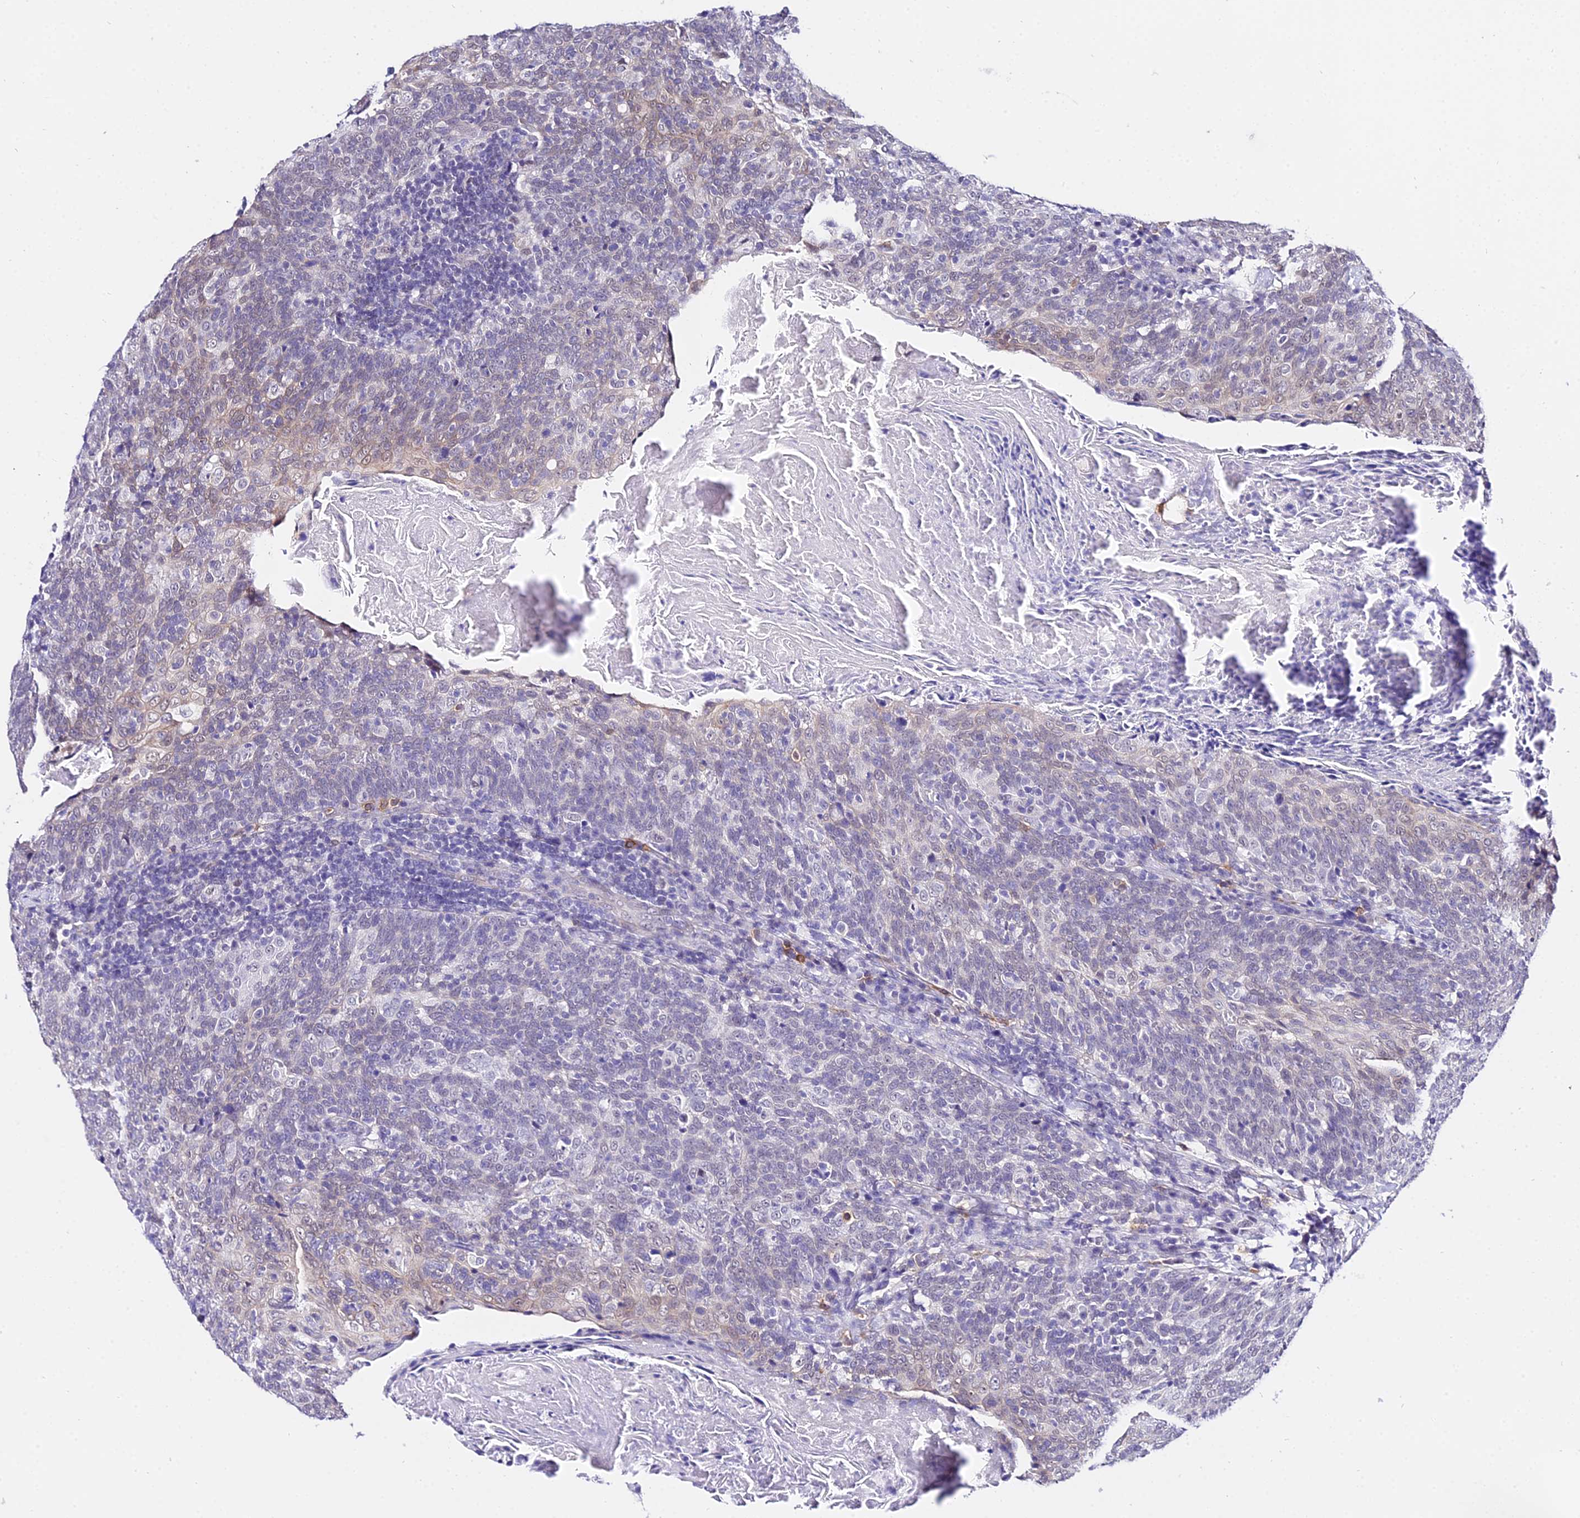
{"staining": {"intensity": "weak", "quantity": "<25%", "location": "nuclear"}, "tissue": "head and neck cancer", "cell_type": "Tumor cells", "image_type": "cancer", "snomed": [{"axis": "morphology", "description": "Squamous cell carcinoma, NOS"}, {"axis": "morphology", "description": "Squamous cell carcinoma, metastatic, NOS"}, {"axis": "topography", "description": "Lymph node"}, {"axis": "topography", "description": "Head-Neck"}], "caption": "IHC of head and neck squamous cell carcinoma exhibits no expression in tumor cells.", "gene": "POLR2I", "patient": {"sex": "male", "age": 62}}